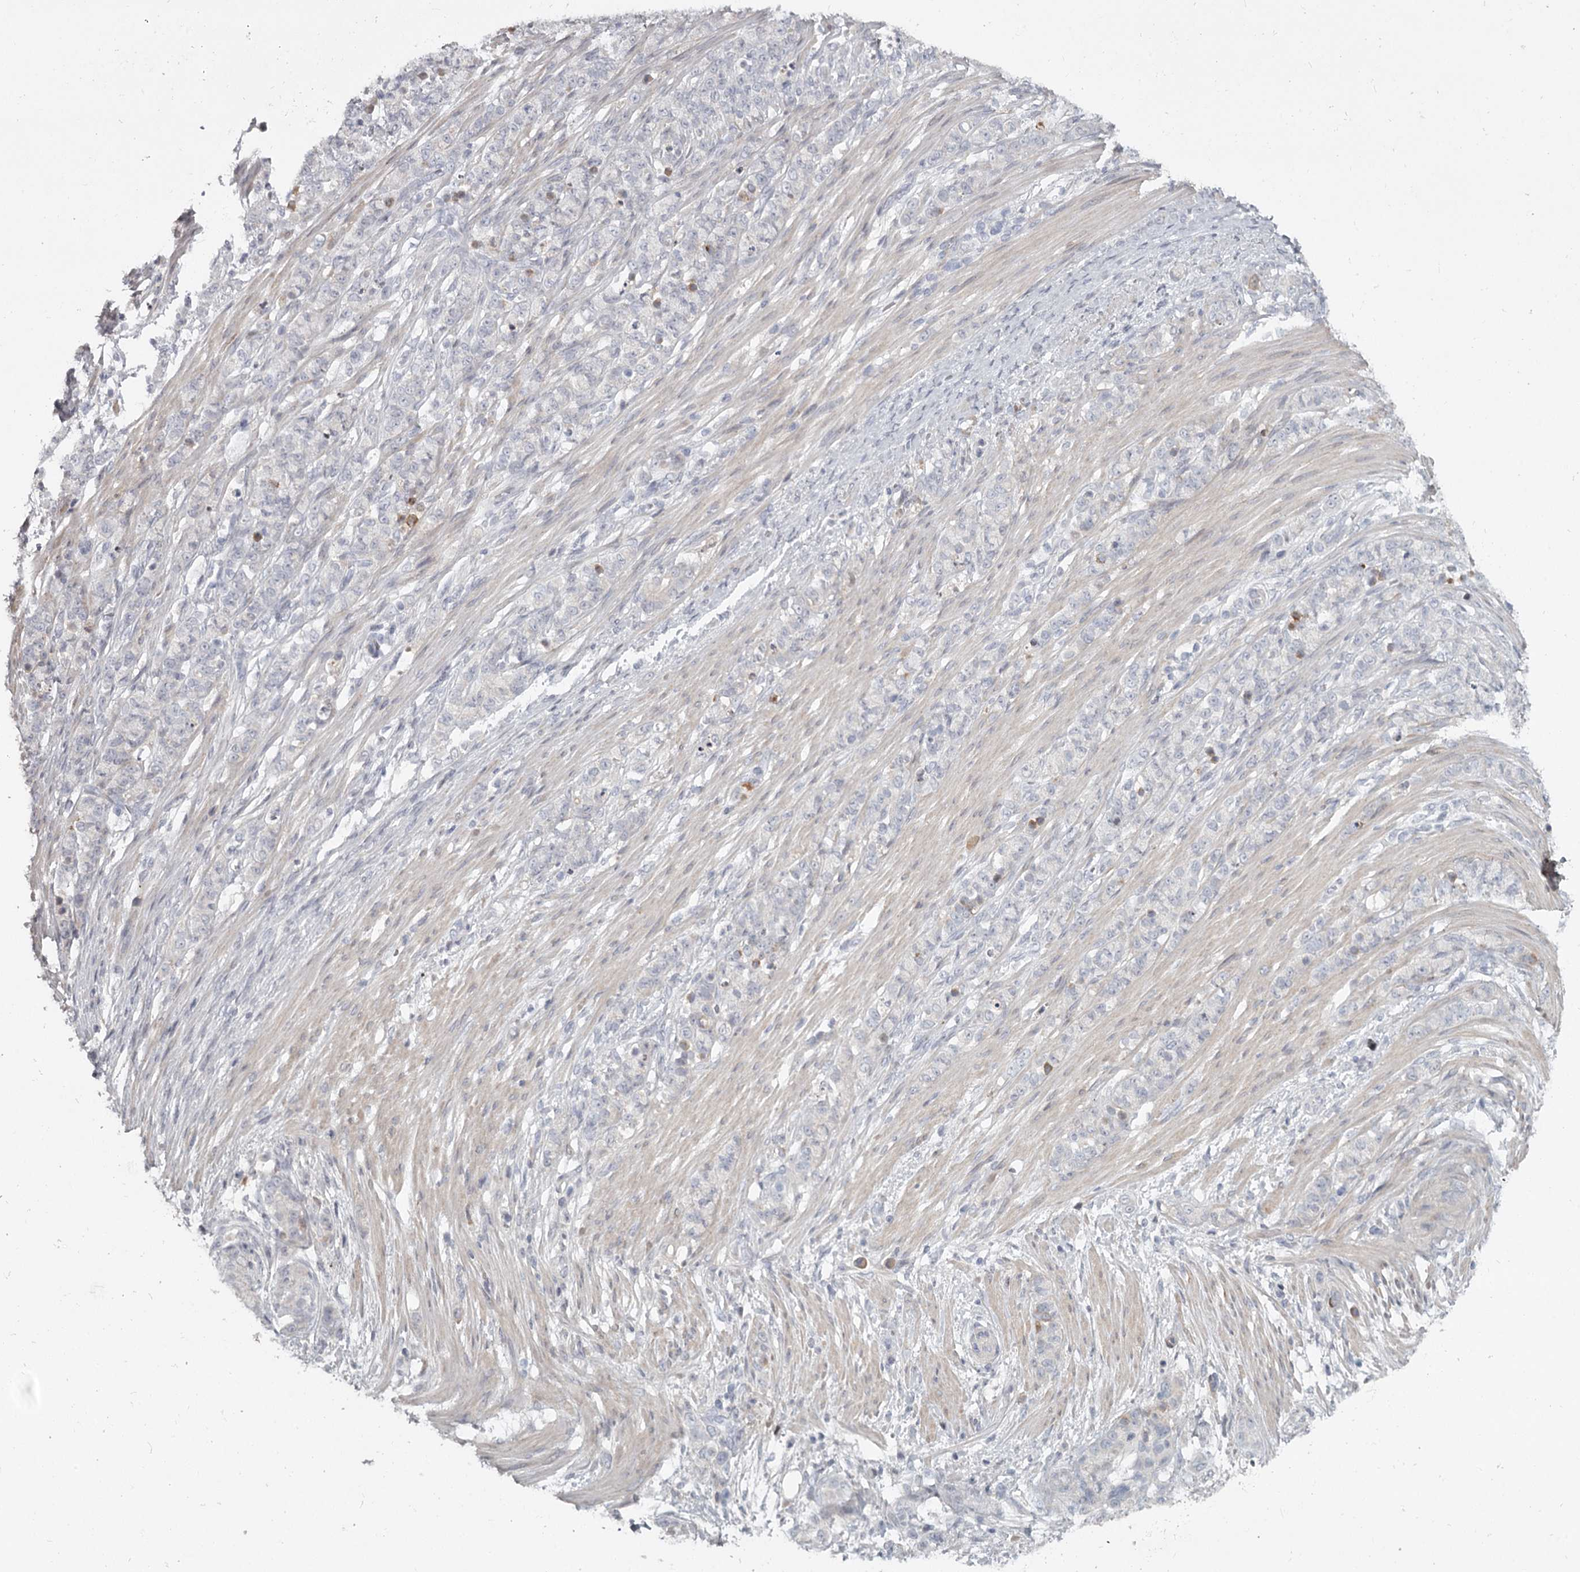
{"staining": {"intensity": "negative", "quantity": "none", "location": "none"}, "tissue": "stomach cancer", "cell_type": "Tumor cells", "image_type": "cancer", "snomed": [{"axis": "morphology", "description": "Adenocarcinoma, NOS"}, {"axis": "topography", "description": "Stomach"}], "caption": "Tumor cells show no significant protein expression in adenocarcinoma (stomach).", "gene": "DHRS9", "patient": {"sex": "female", "age": 79}}